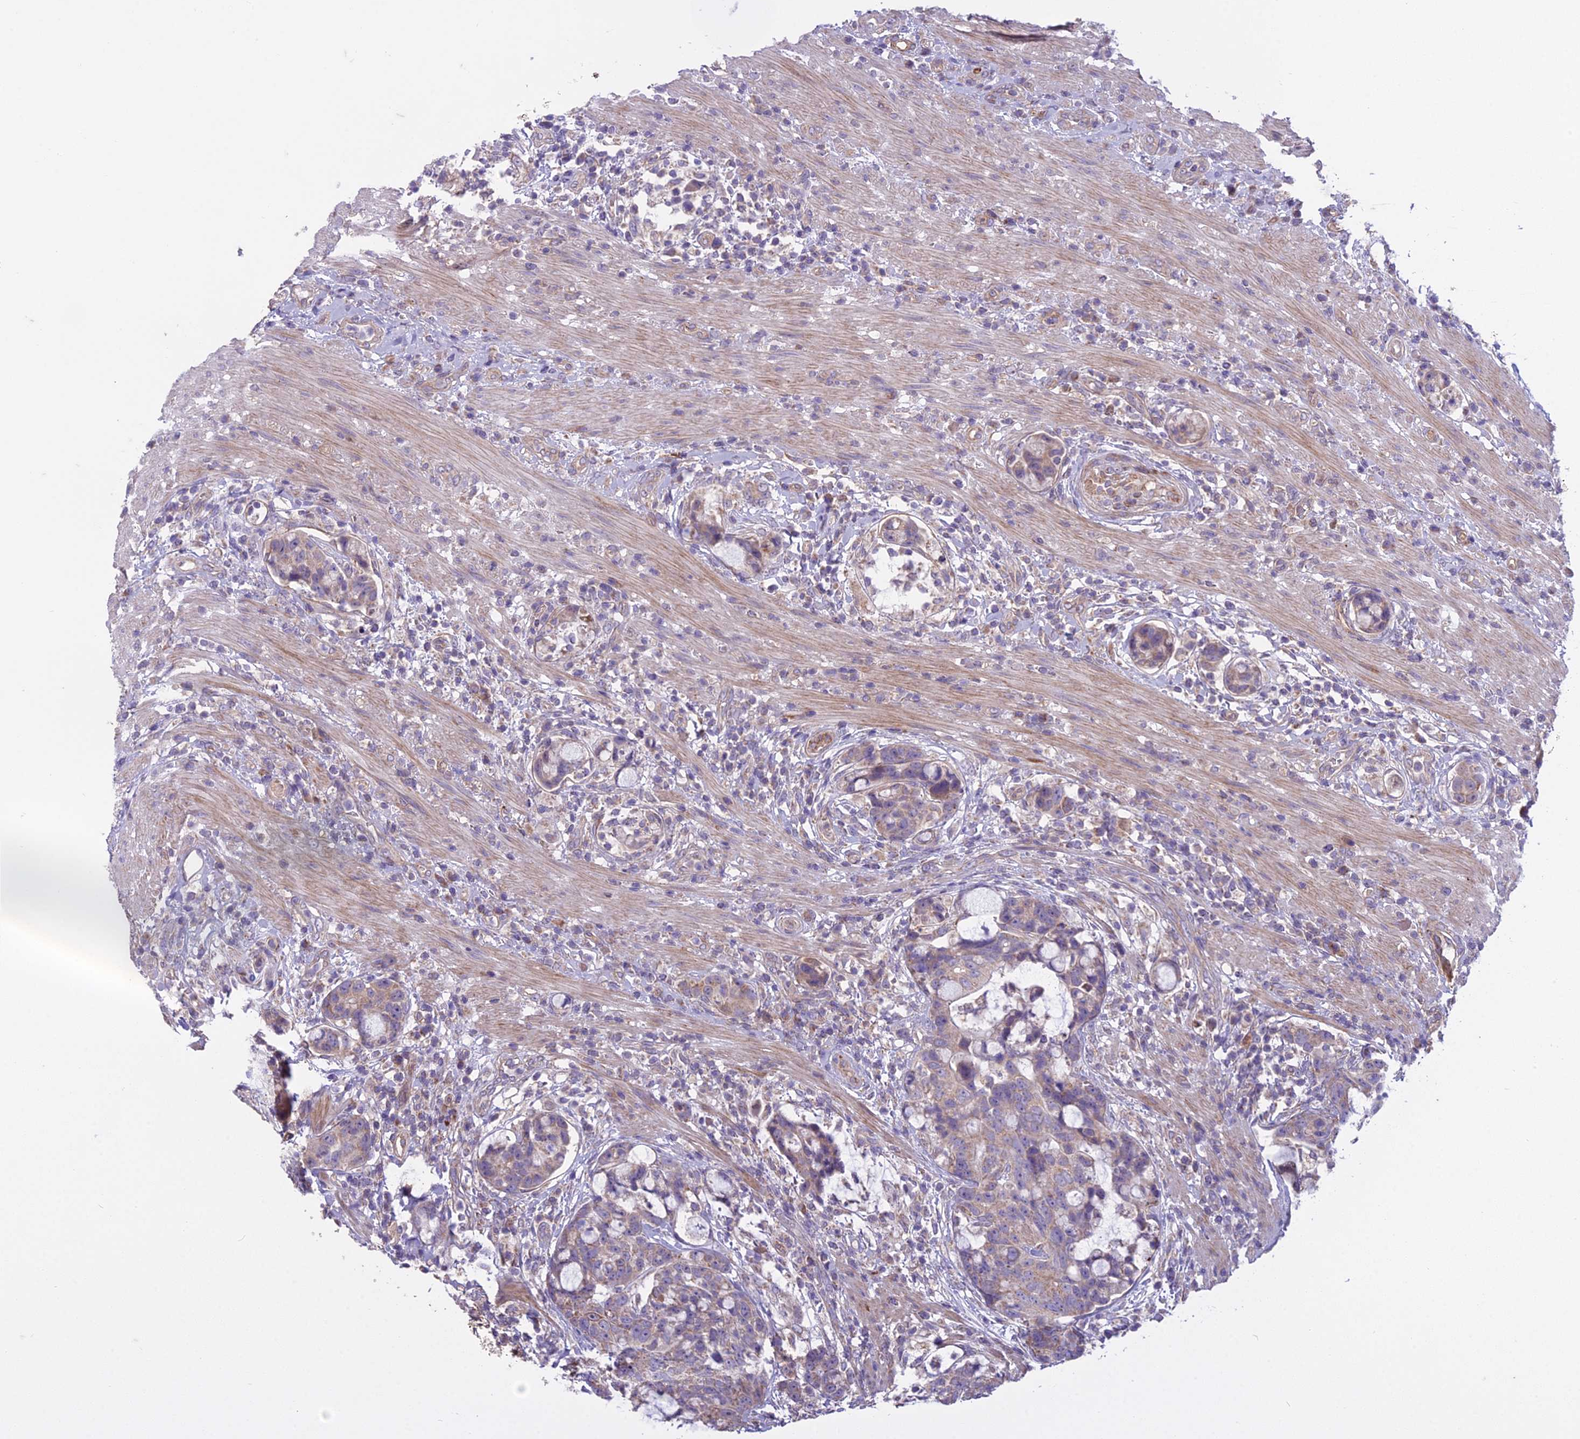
{"staining": {"intensity": "moderate", "quantity": "25%-75%", "location": "cytoplasmic/membranous"}, "tissue": "colorectal cancer", "cell_type": "Tumor cells", "image_type": "cancer", "snomed": [{"axis": "morphology", "description": "Adenocarcinoma, NOS"}, {"axis": "topography", "description": "Colon"}], "caption": "This is a micrograph of immunohistochemistry (IHC) staining of colorectal adenocarcinoma, which shows moderate expression in the cytoplasmic/membranous of tumor cells.", "gene": "DUS2", "patient": {"sex": "female", "age": 82}}